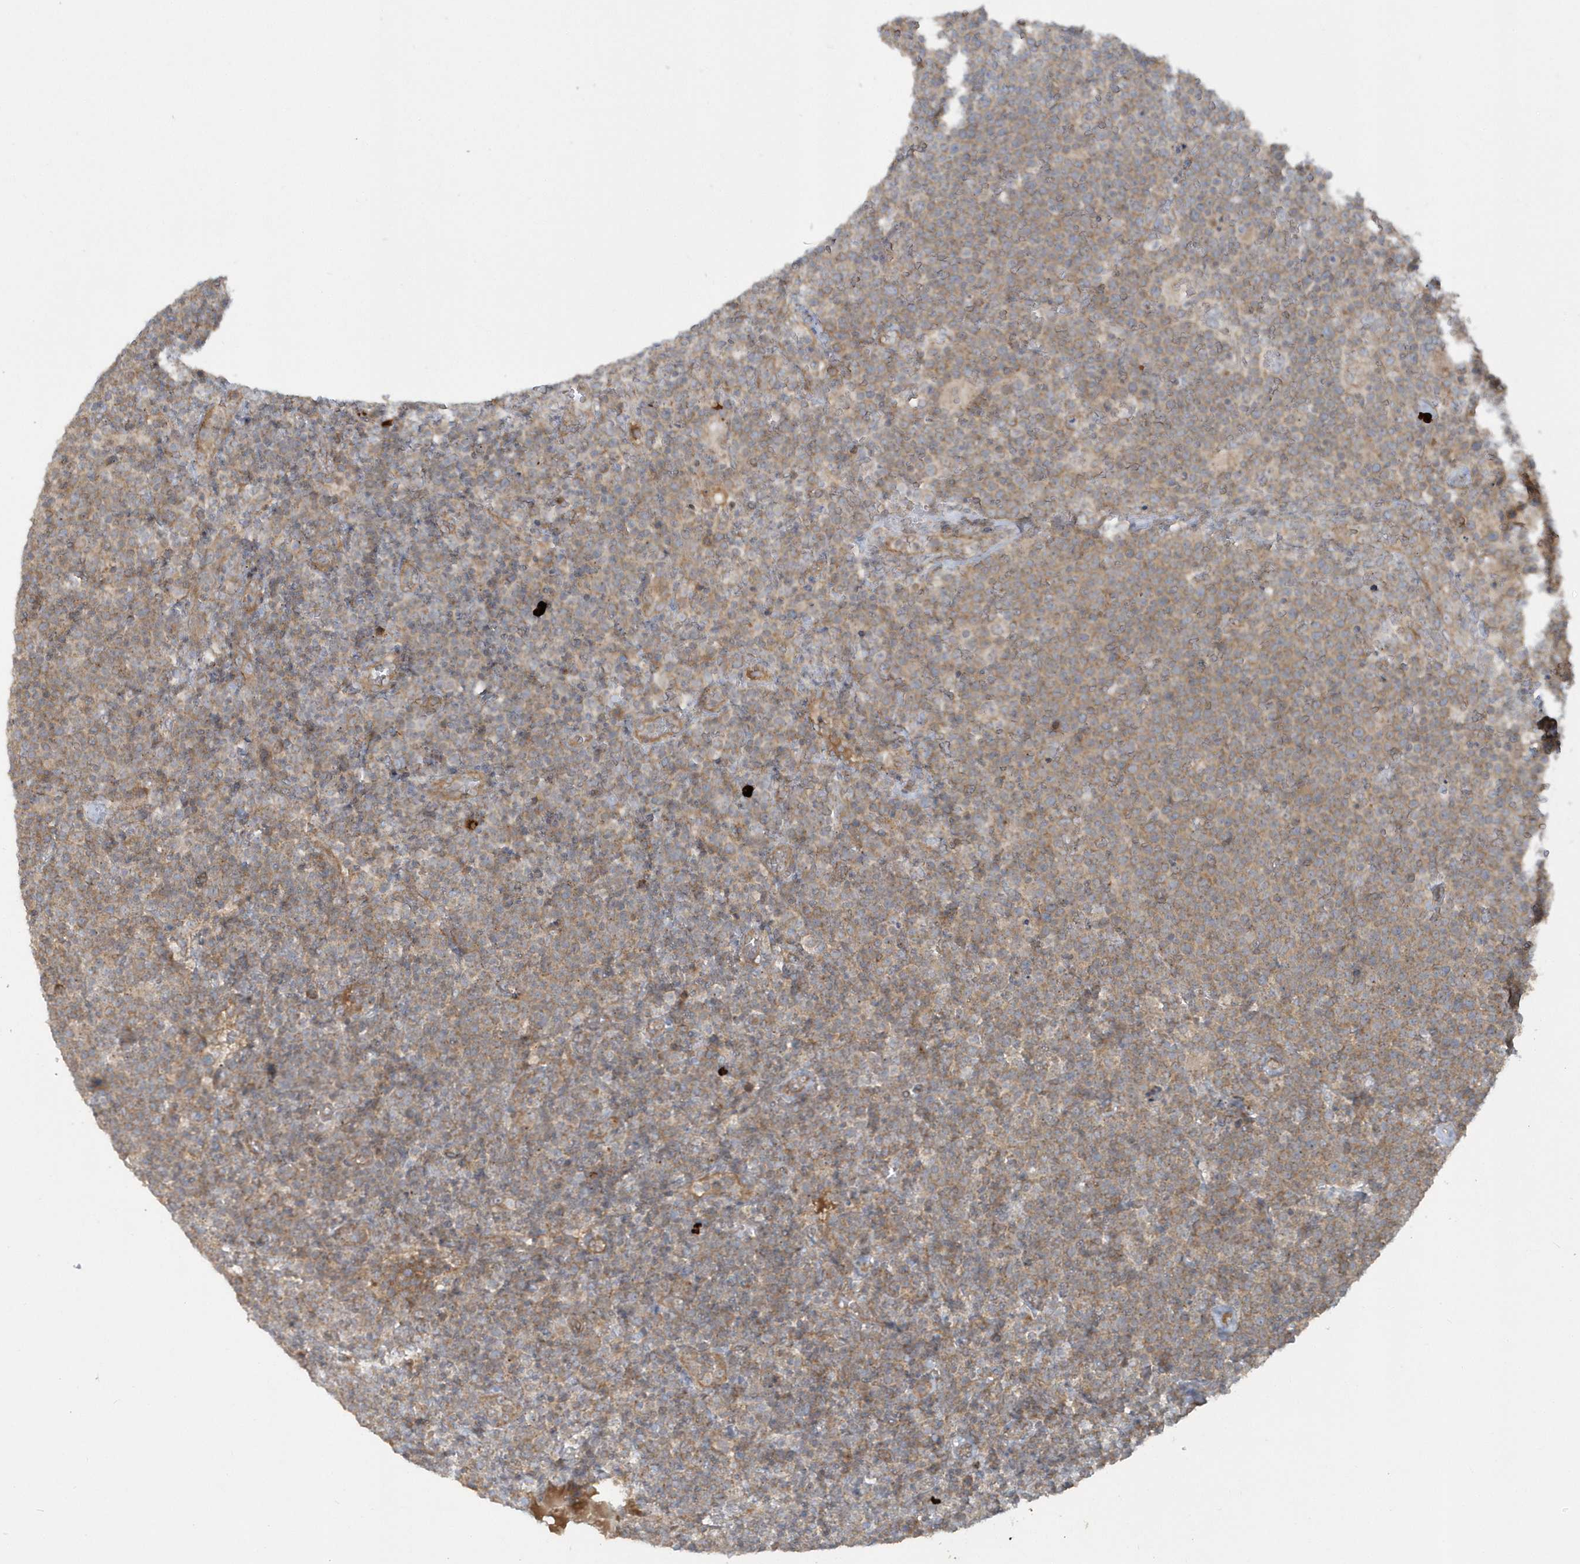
{"staining": {"intensity": "moderate", "quantity": ">75%", "location": "cytoplasmic/membranous"}, "tissue": "lymphoma", "cell_type": "Tumor cells", "image_type": "cancer", "snomed": [{"axis": "morphology", "description": "Malignant lymphoma, non-Hodgkin's type, High grade"}, {"axis": "topography", "description": "Lymph node"}], "caption": "Moderate cytoplasmic/membranous staining for a protein is present in approximately >75% of tumor cells of high-grade malignant lymphoma, non-Hodgkin's type using IHC.", "gene": "STIM2", "patient": {"sex": "male", "age": 61}}